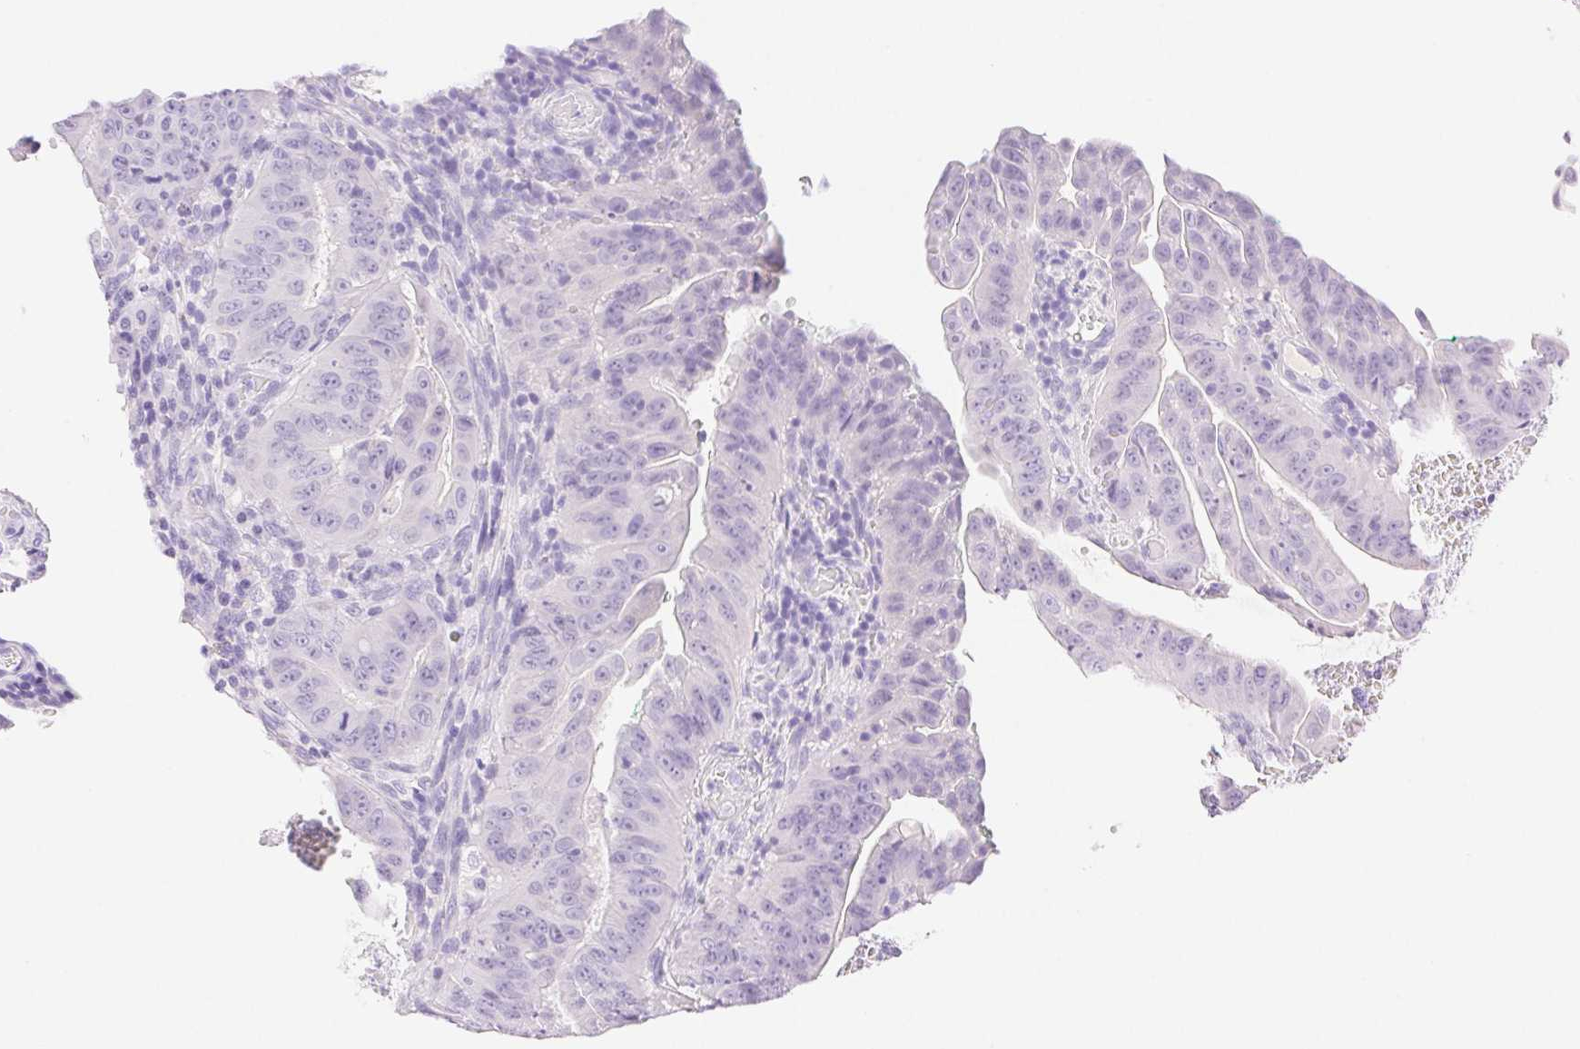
{"staining": {"intensity": "negative", "quantity": "none", "location": "none"}, "tissue": "colorectal cancer", "cell_type": "Tumor cells", "image_type": "cancer", "snomed": [{"axis": "morphology", "description": "Adenocarcinoma, NOS"}, {"axis": "topography", "description": "Colon"}], "caption": "Protein analysis of adenocarcinoma (colorectal) demonstrates no significant expression in tumor cells.", "gene": "SPACA4", "patient": {"sex": "male", "age": 33}}